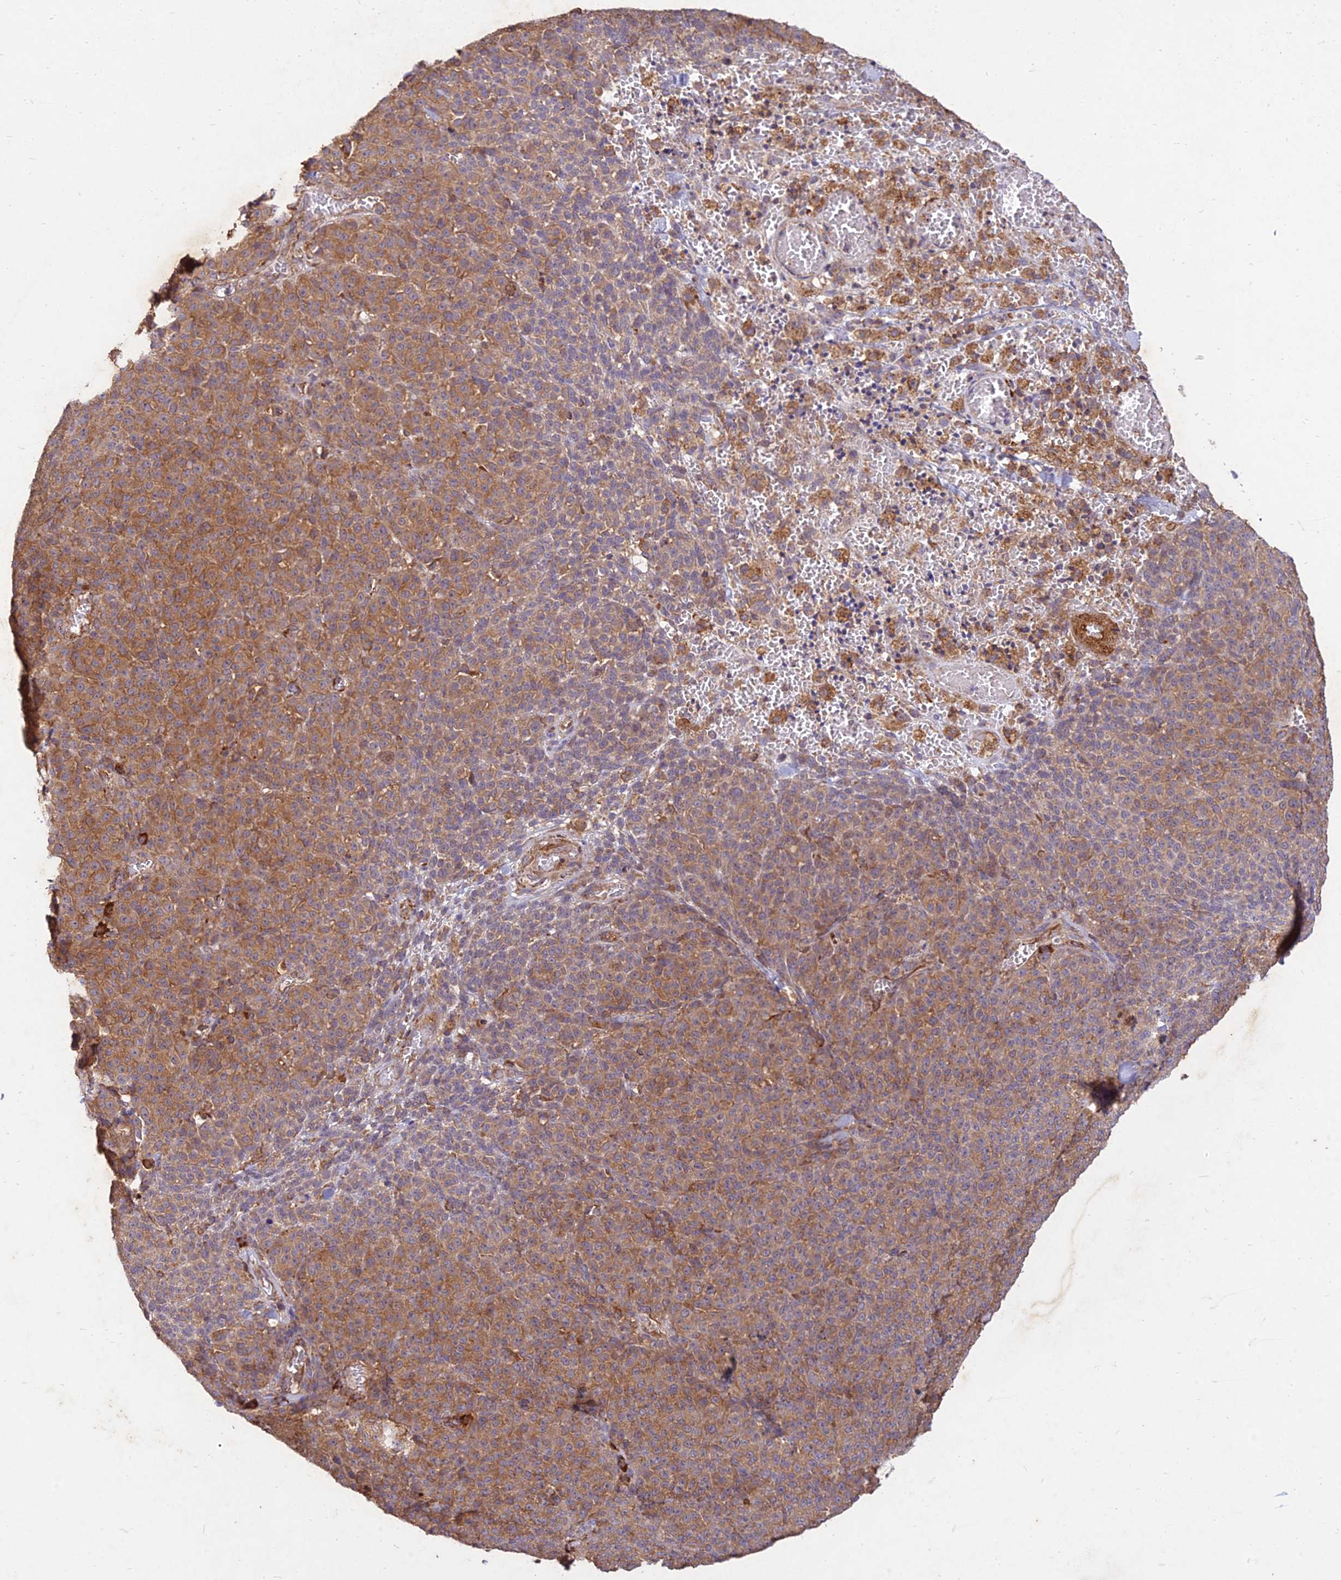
{"staining": {"intensity": "moderate", "quantity": ">75%", "location": "cytoplasmic/membranous"}, "tissue": "melanoma", "cell_type": "Tumor cells", "image_type": "cancer", "snomed": [{"axis": "morphology", "description": "Normal tissue, NOS"}, {"axis": "morphology", "description": "Malignant melanoma, NOS"}, {"axis": "topography", "description": "Skin"}], "caption": "Malignant melanoma stained with a brown dye demonstrates moderate cytoplasmic/membranous positive positivity in approximately >75% of tumor cells.", "gene": "NXNL2", "patient": {"sex": "female", "age": 34}}